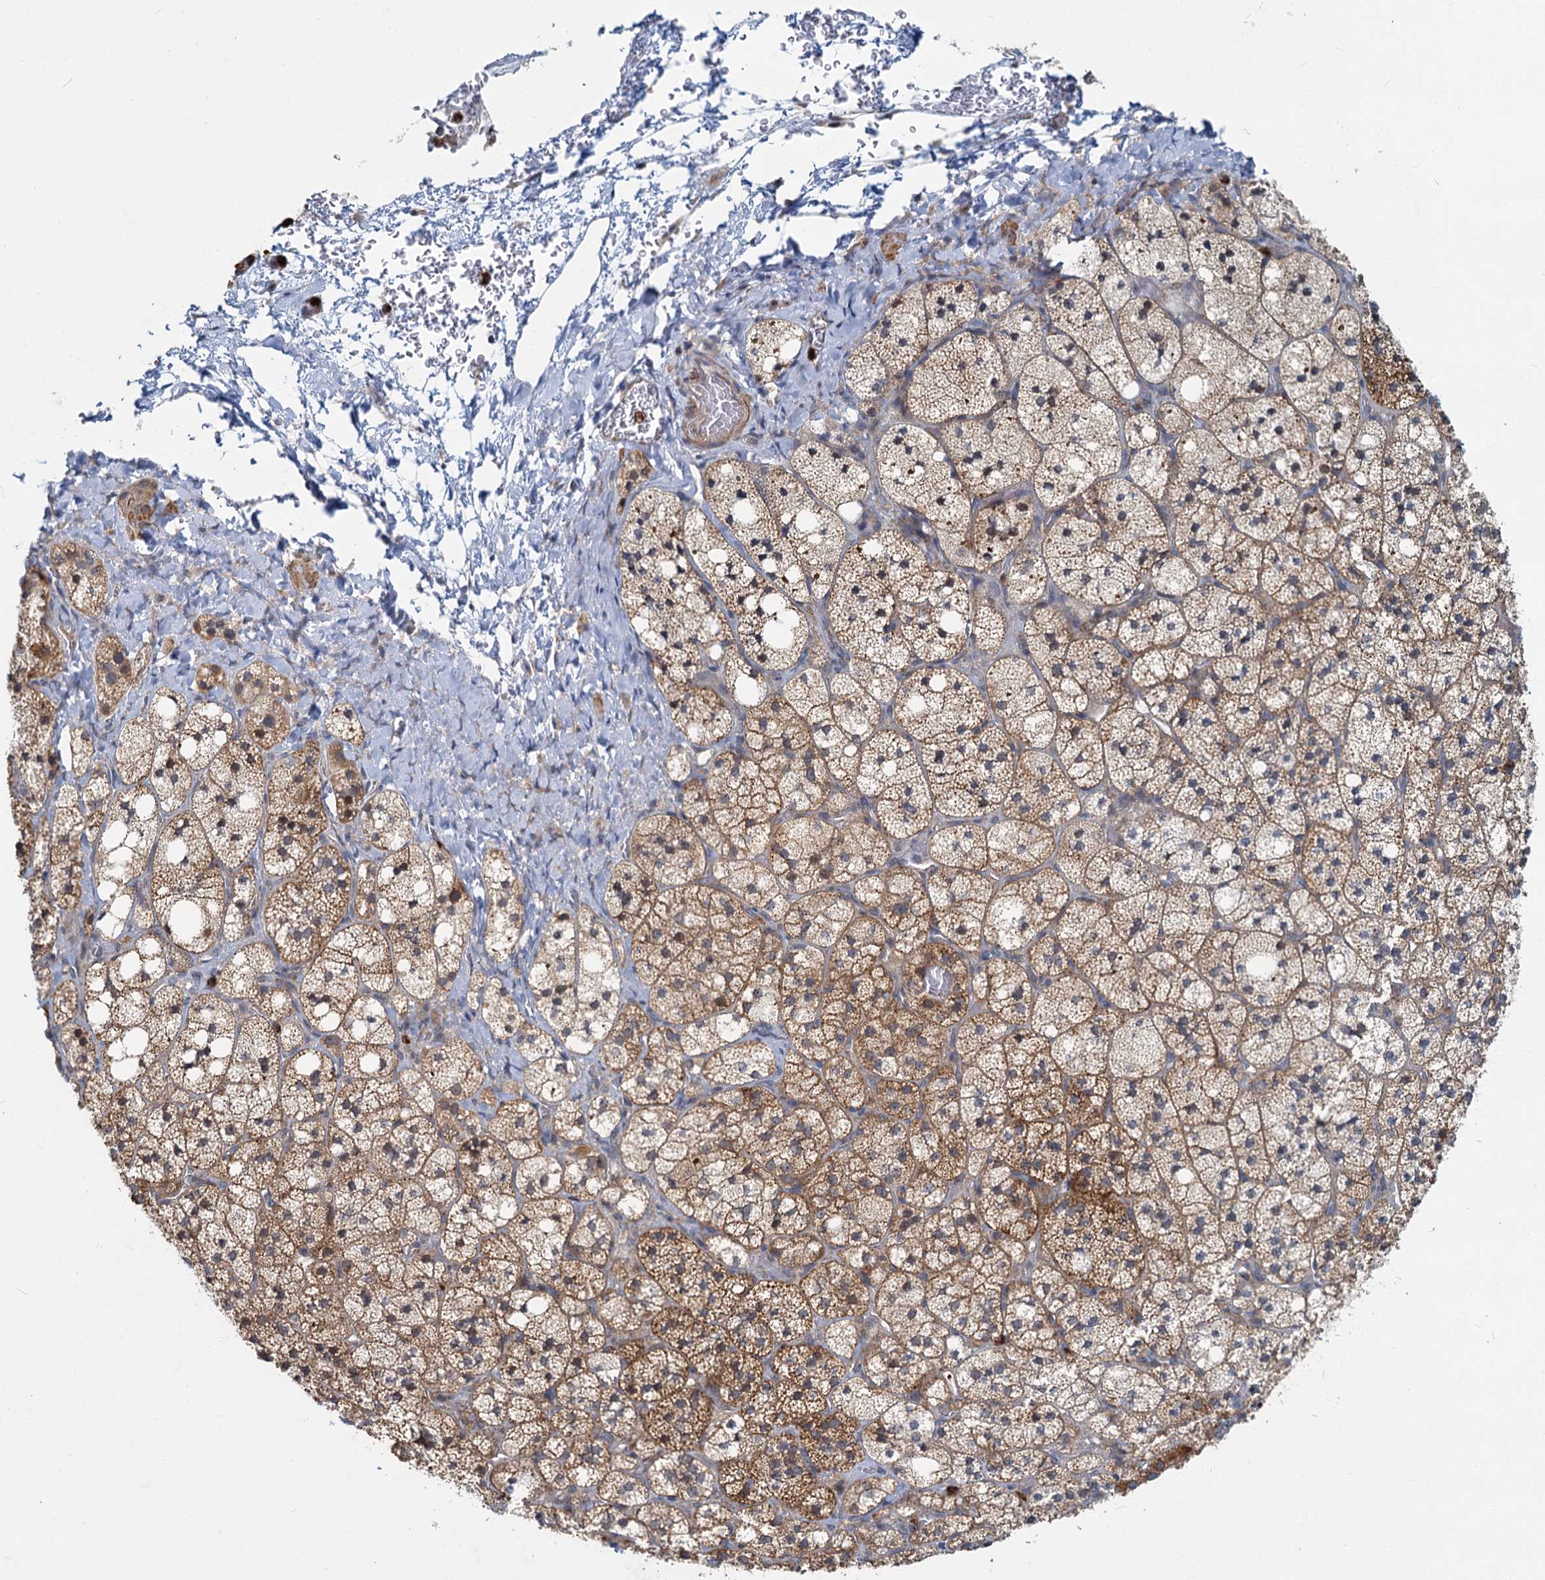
{"staining": {"intensity": "strong", "quantity": "25%-75%", "location": "cytoplasmic/membranous"}, "tissue": "adrenal gland", "cell_type": "Glandular cells", "image_type": "normal", "snomed": [{"axis": "morphology", "description": "Normal tissue, NOS"}, {"axis": "topography", "description": "Adrenal gland"}], "caption": "The image reveals a brown stain indicating the presence of a protein in the cytoplasmic/membranous of glandular cells in adrenal gland.", "gene": "ADCY2", "patient": {"sex": "male", "age": 61}}